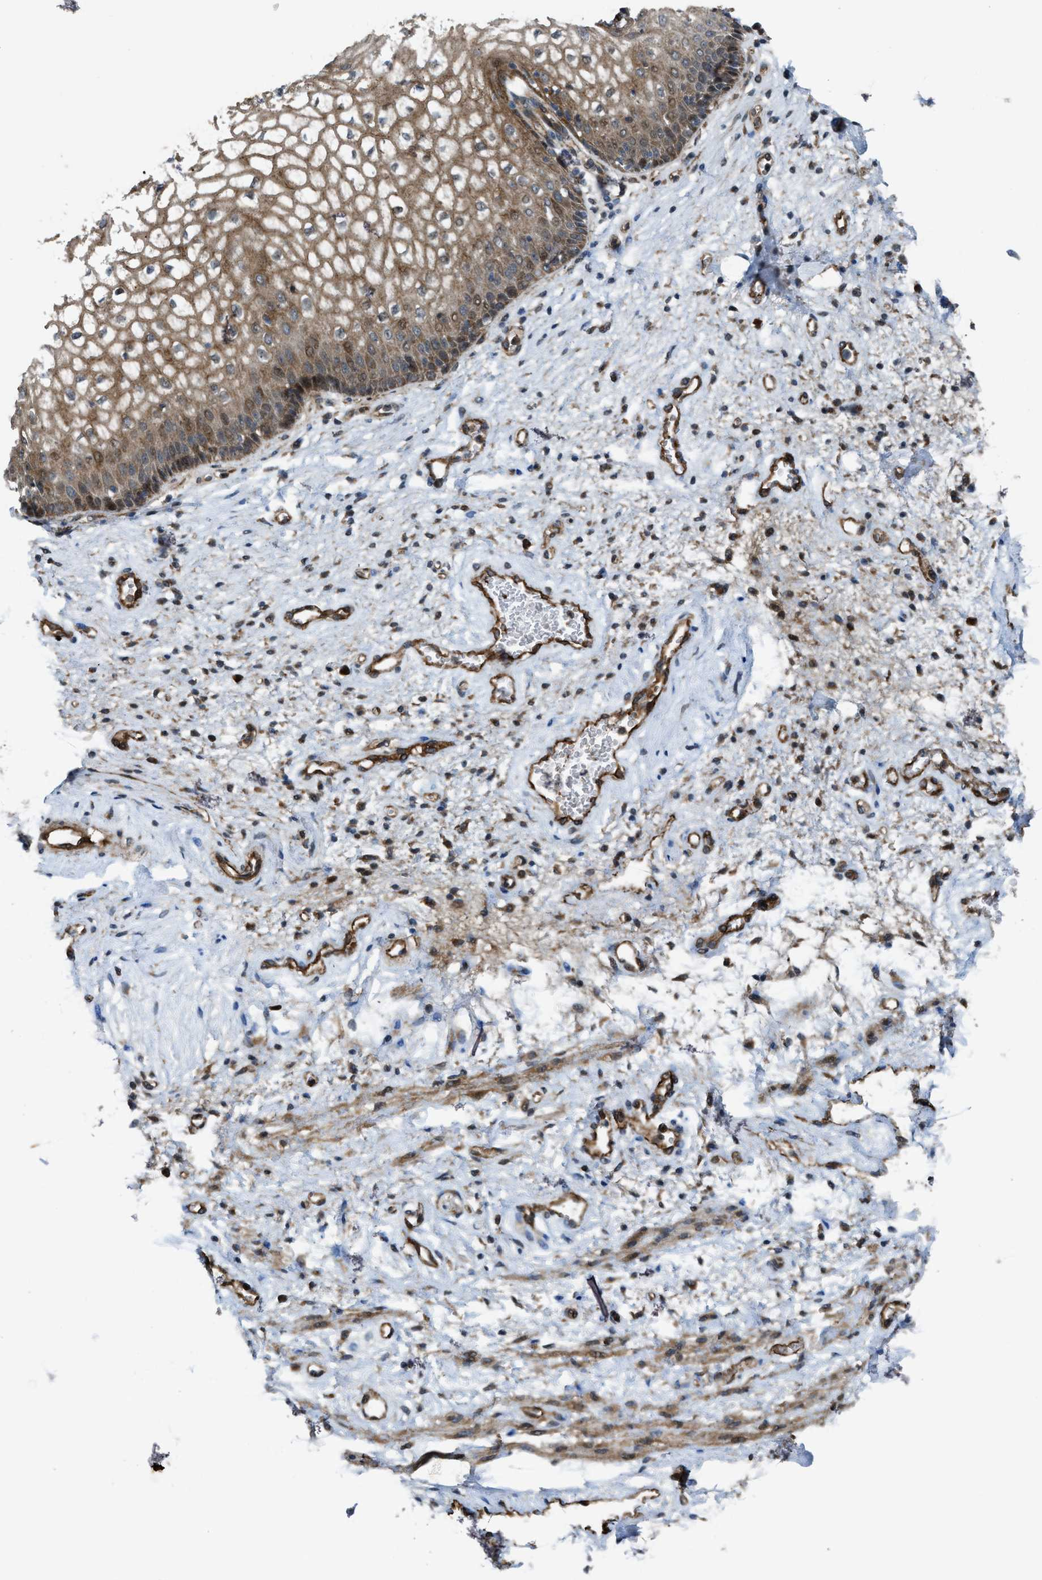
{"staining": {"intensity": "moderate", "quantity": ">75%", "location": "cytoplasmic/membranous"}, "tissue": "vagina", "cell_type": "Squamous epithelial cells", "image_type": "normal", "snomed": [{"axis": "morphology", "description": "Normal tissue, NOS"}, {"axis": "topography", "description": "Vagina"}], "caption": "Squamous epithelial cells exhibit moderate cytoplasmic/membranous staining in about >75% of cells in normal vagina. Nuclei are stained in blue.", "gene": "LRRC72", "patient": {"sex": "female", "age": 34}}